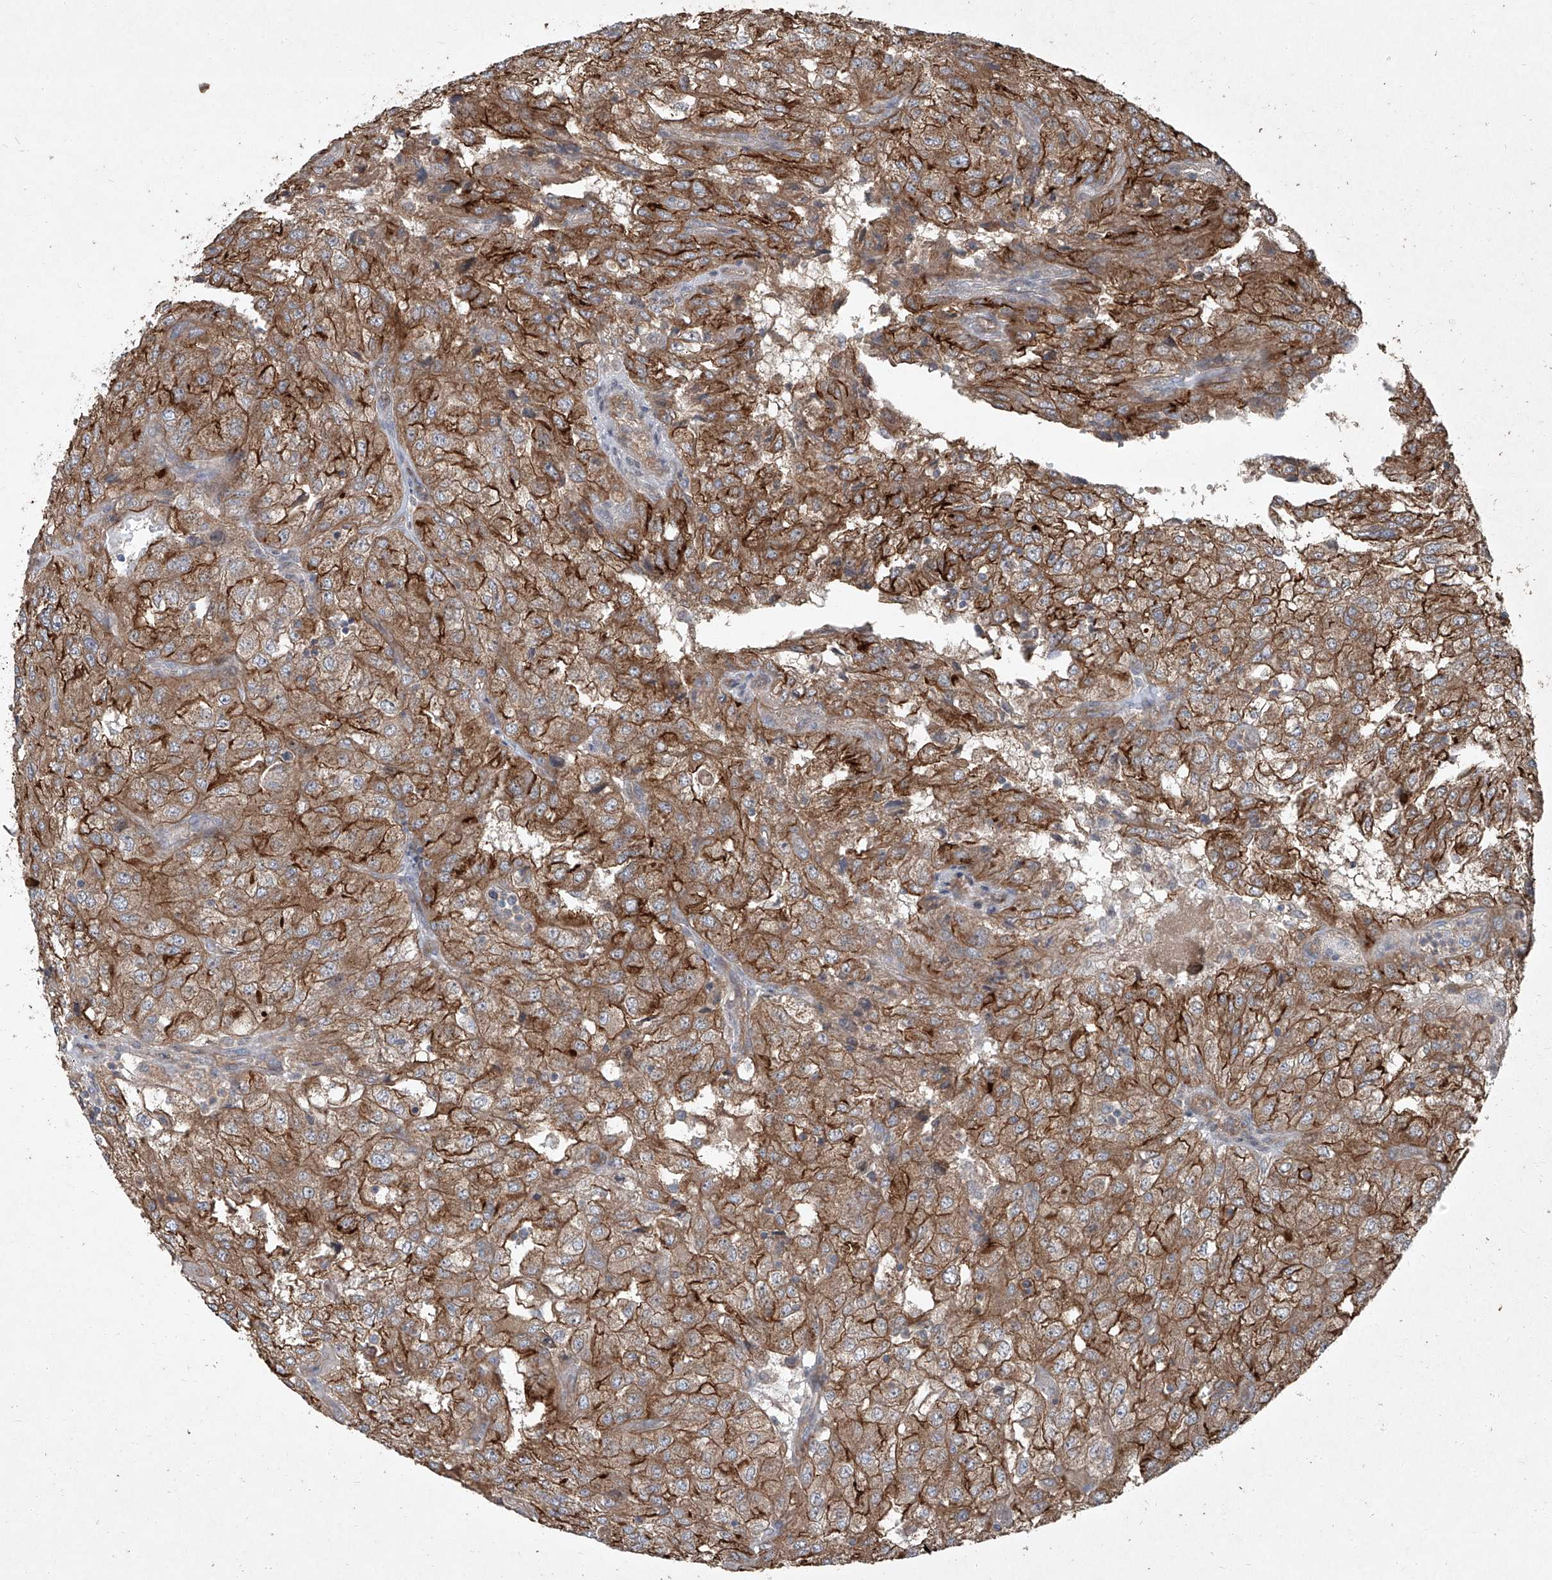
{"staining": {"intensity": "moderate", "quantity": ">75%", "location": "cytoplasmic/membranous"}, "tissue": "renal cancer", "cell_type": "Tumor cells", "image_type": "cancer", "snomed": [{"axis": "morphology", "description": "Adenocarcinoma, NOS"}, {"axis": "topography", "description": "Kidney"}], "caption": "A histopathology image showing moderate cytoplasmic/membranous positivity in approximately >75% of tumor cells in adenocarcinoma (renal), as visualized by brown immunohistochemical staining.", "gene": "CCN1", "patient": {"sex": "female", "age": 54}}